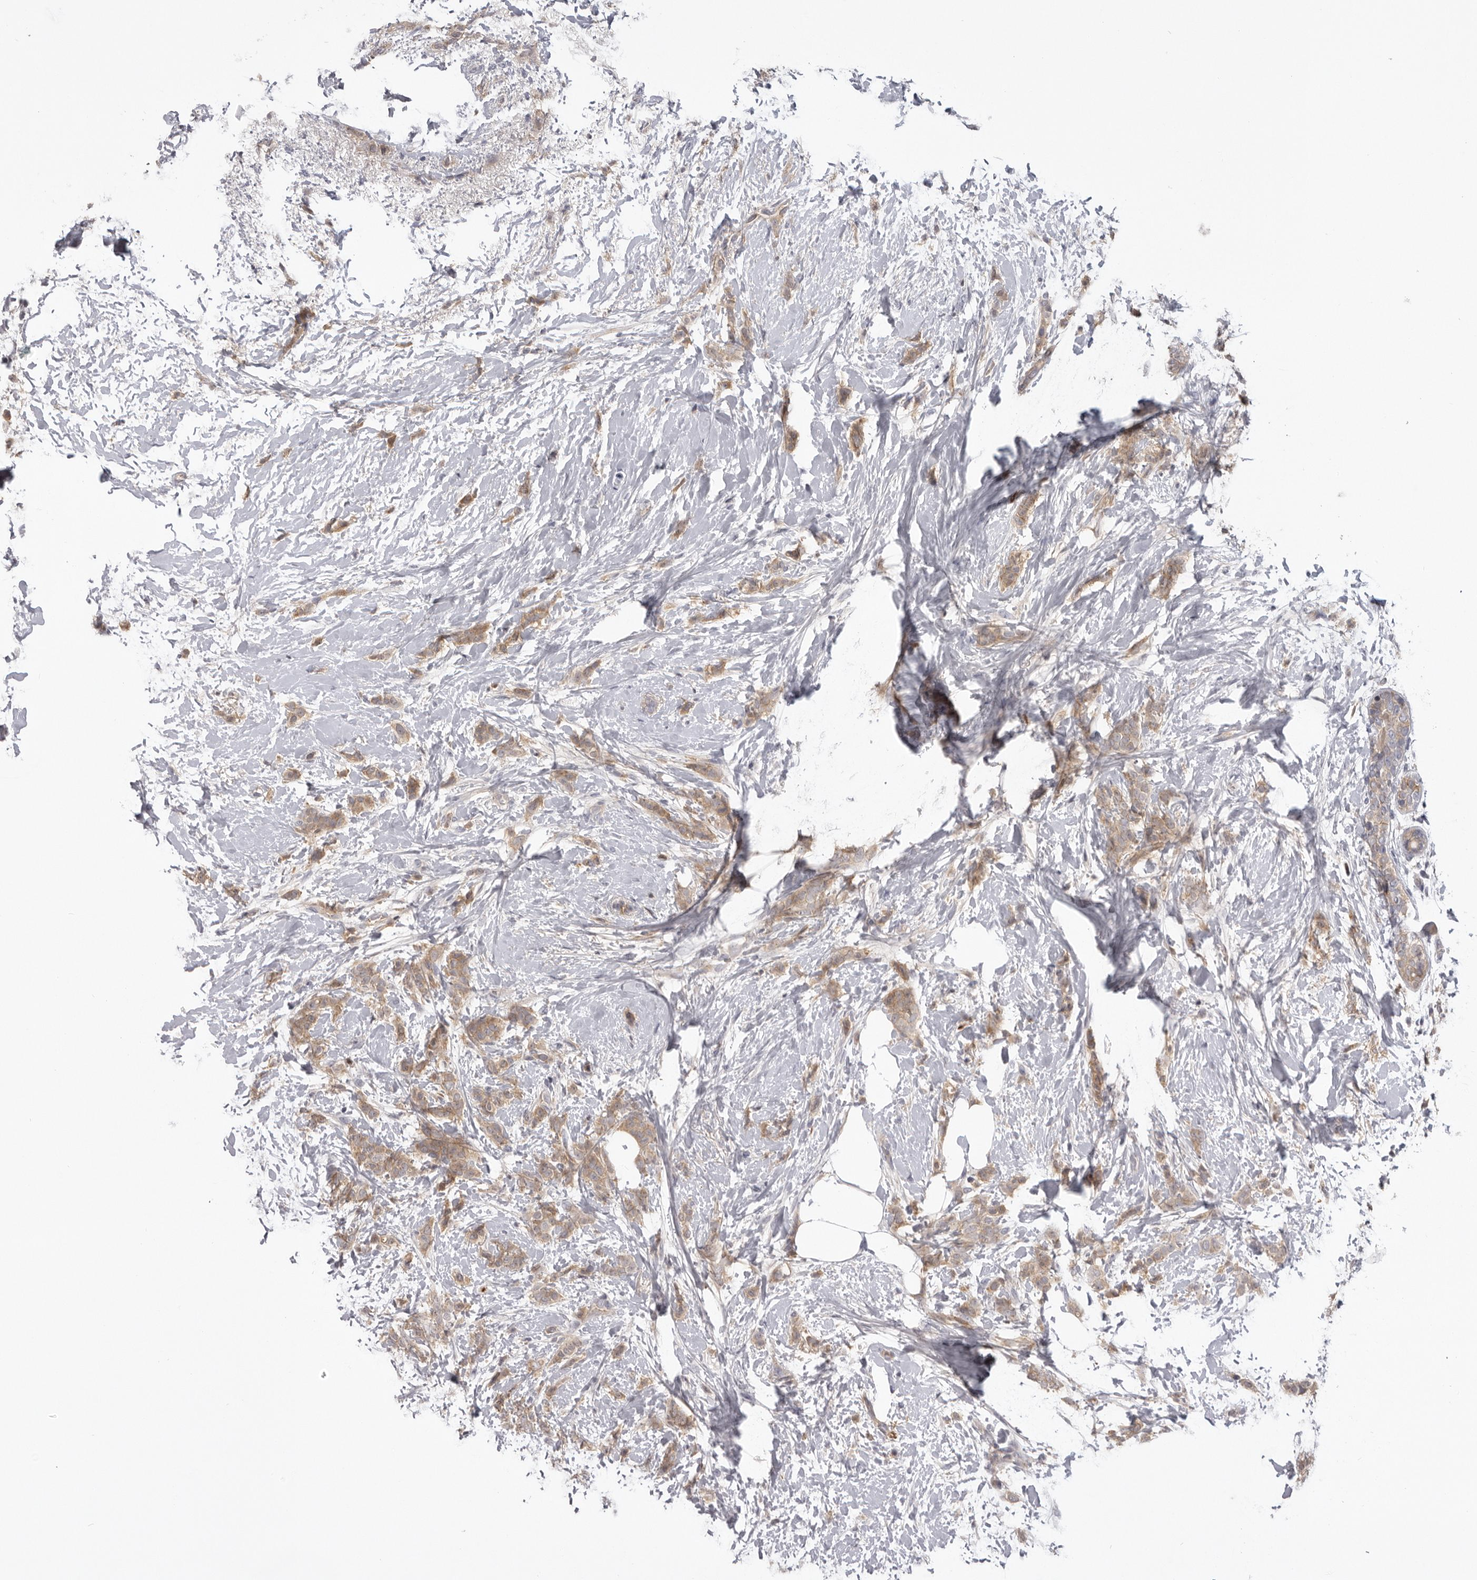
{"staining": {"intensity": "weak", "quantity": ">75%", "location": "cytoplasmic/membranous"}, "tissue": "breast cancer", "cell_type": "Tumor cells", "image_type": "cancer", "snomed": [{"axis": "morphology", "description": "Lobular carcinoma, in situ"}, {"axis": "morphology", "description": "Lobular carcinoma"}, {"axis": "topography", "description": "Breast"}], "caption": "Protein staining of breast cancer tissue exhibits weak cytoplasmic/membranous staining in about >75% of tumor cells.", "gene": "PLEKHF2", "patient": {"sex": "female", "age": 41}}